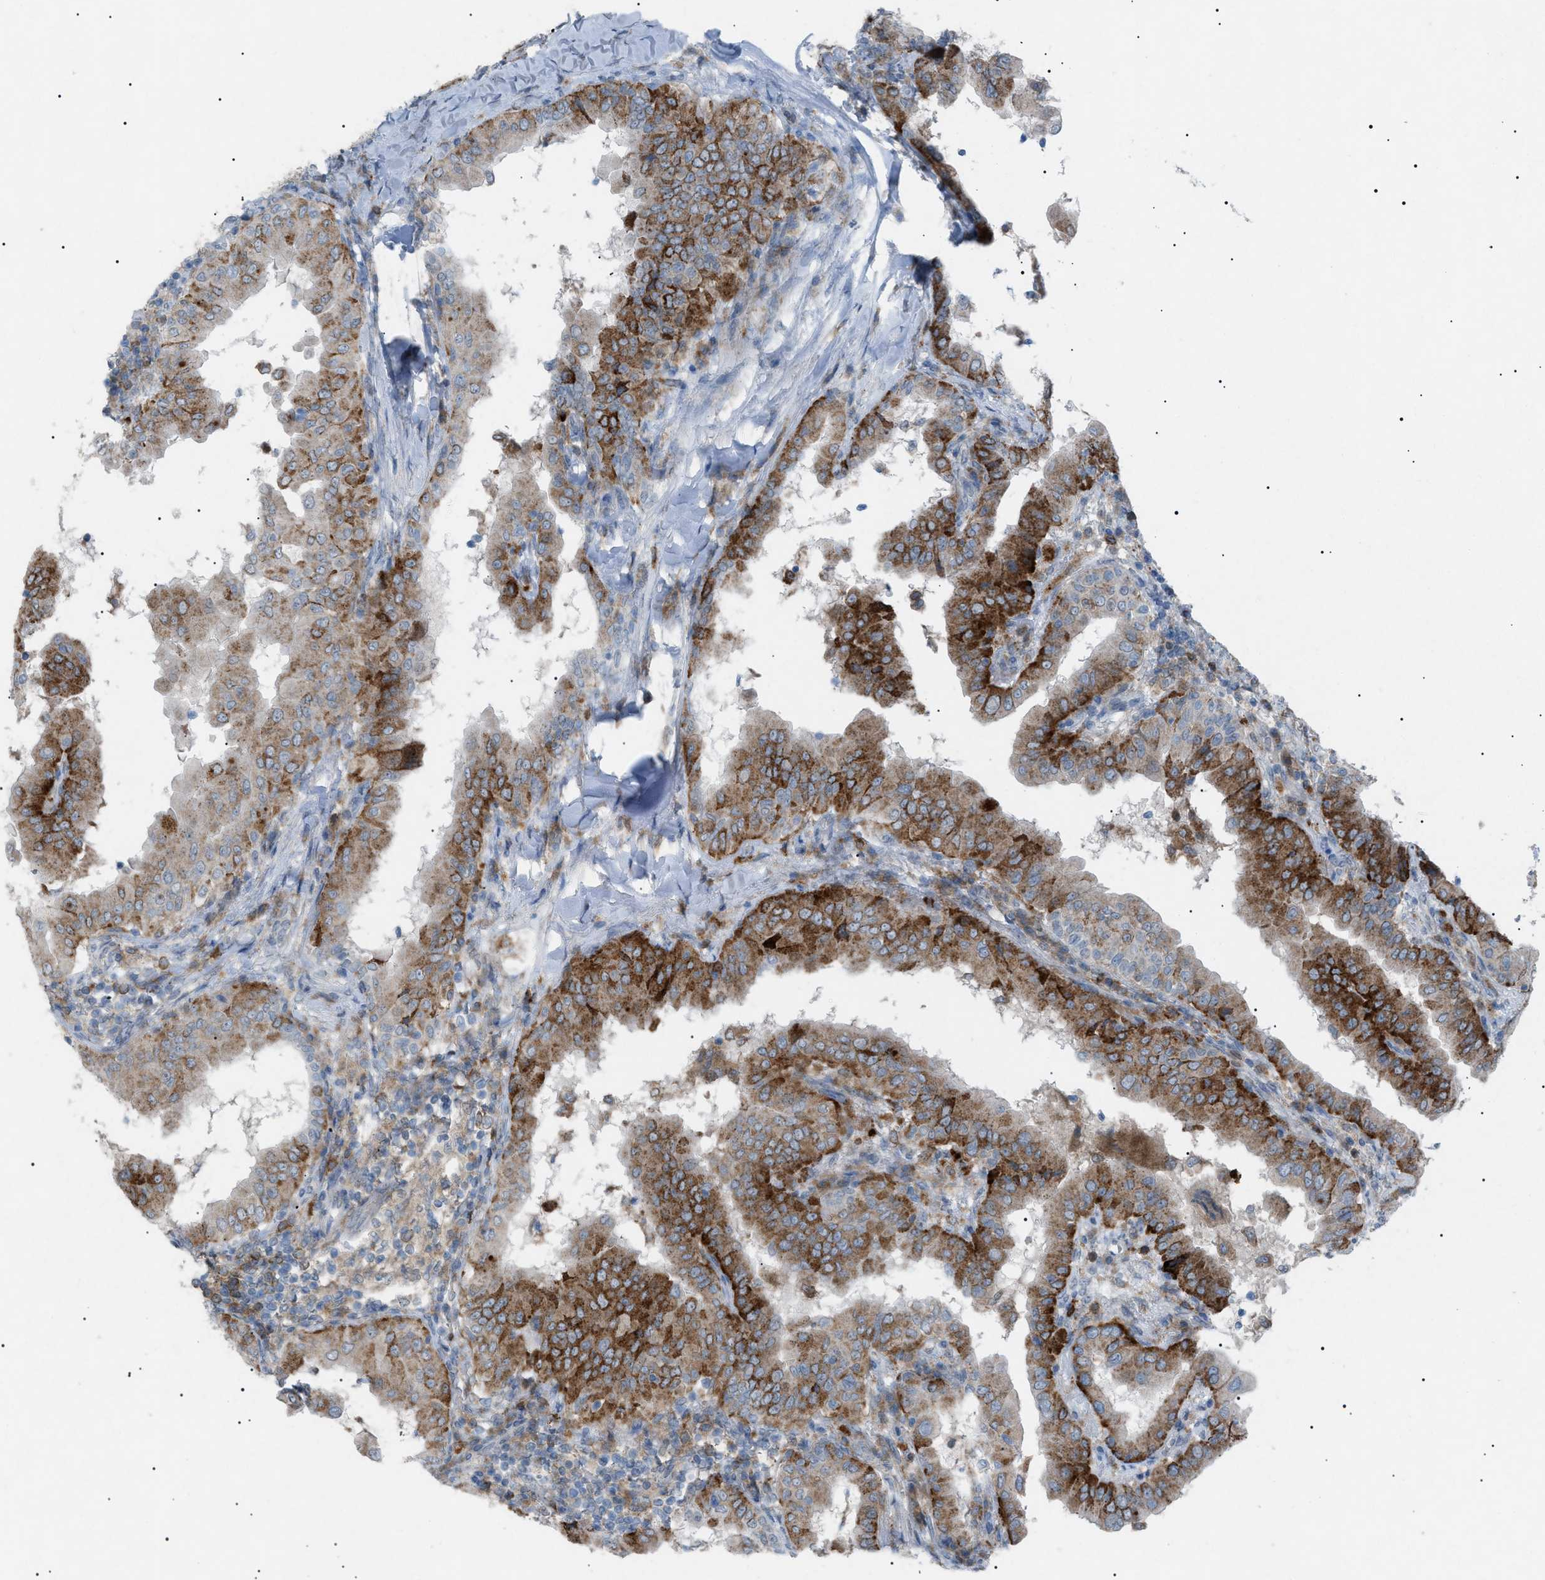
{"staining": {"intensity": "strong", "quantity": "25%-75%", "location": "cytoplasmic/membranous"}, "tissue": "thyroid cancer", "cell_type": "Tumor cells", "image_type": "cancer", "snomed": [{"axis": "morphology", "description": "Papillary adenocarcinoma, NOS"}, {"axis": "topography", "description": "Thyroid gland"}], "caption": "Protein expression analysis of human papillary adenocarcinoma (thyroid) reveals strong cytoplasmic/membranous expression in approximately 25%-75% of tumor cells. Ihc stains the protein in brown and the nuclei are stained blue.", "gene": "BTK", "patient": {"sex": "male", "age": 33}}